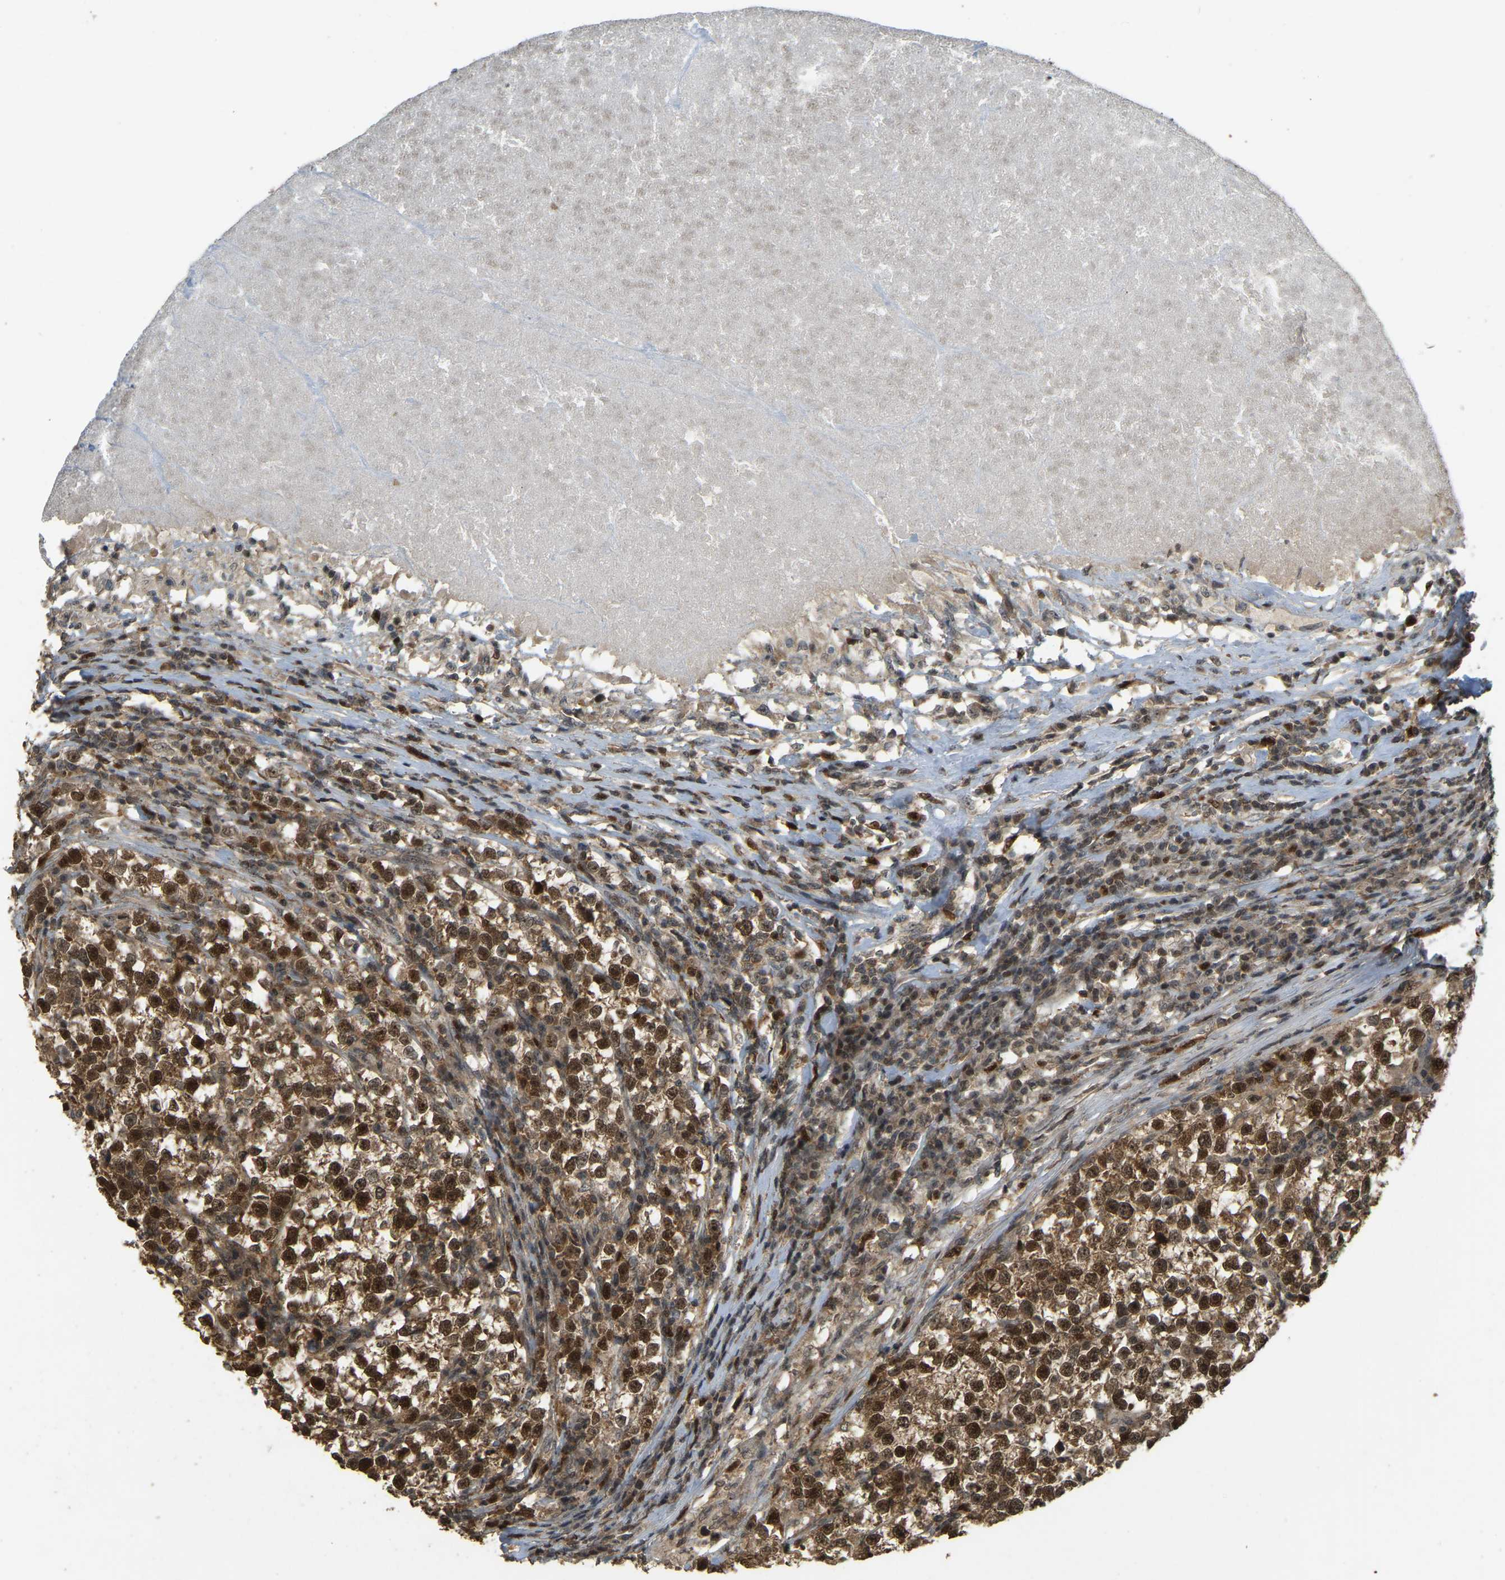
{"staining": {"intensity": "strong", "quantity": ">75%", "location": "nuclear"}, "tissue": "testis cancer", "cell_type": "Tumor cells", "image_type": "cancer", "snomed": [{"axis": "morphology", "description": "Normal tissue, NOS"}, {"axis": "morphology", "description": "Seminoma, NOS"}, {"axis": "topography", "description": "Testis"}], "caption": "Protein staining shows strong nuclear staining in approximately >75% of tumor cells in testis cancer. (Brightfield microscopy of DAB IHC at high magnification).", "gene": "BRF2", "patient": {"sex": "male", "age": 43}}